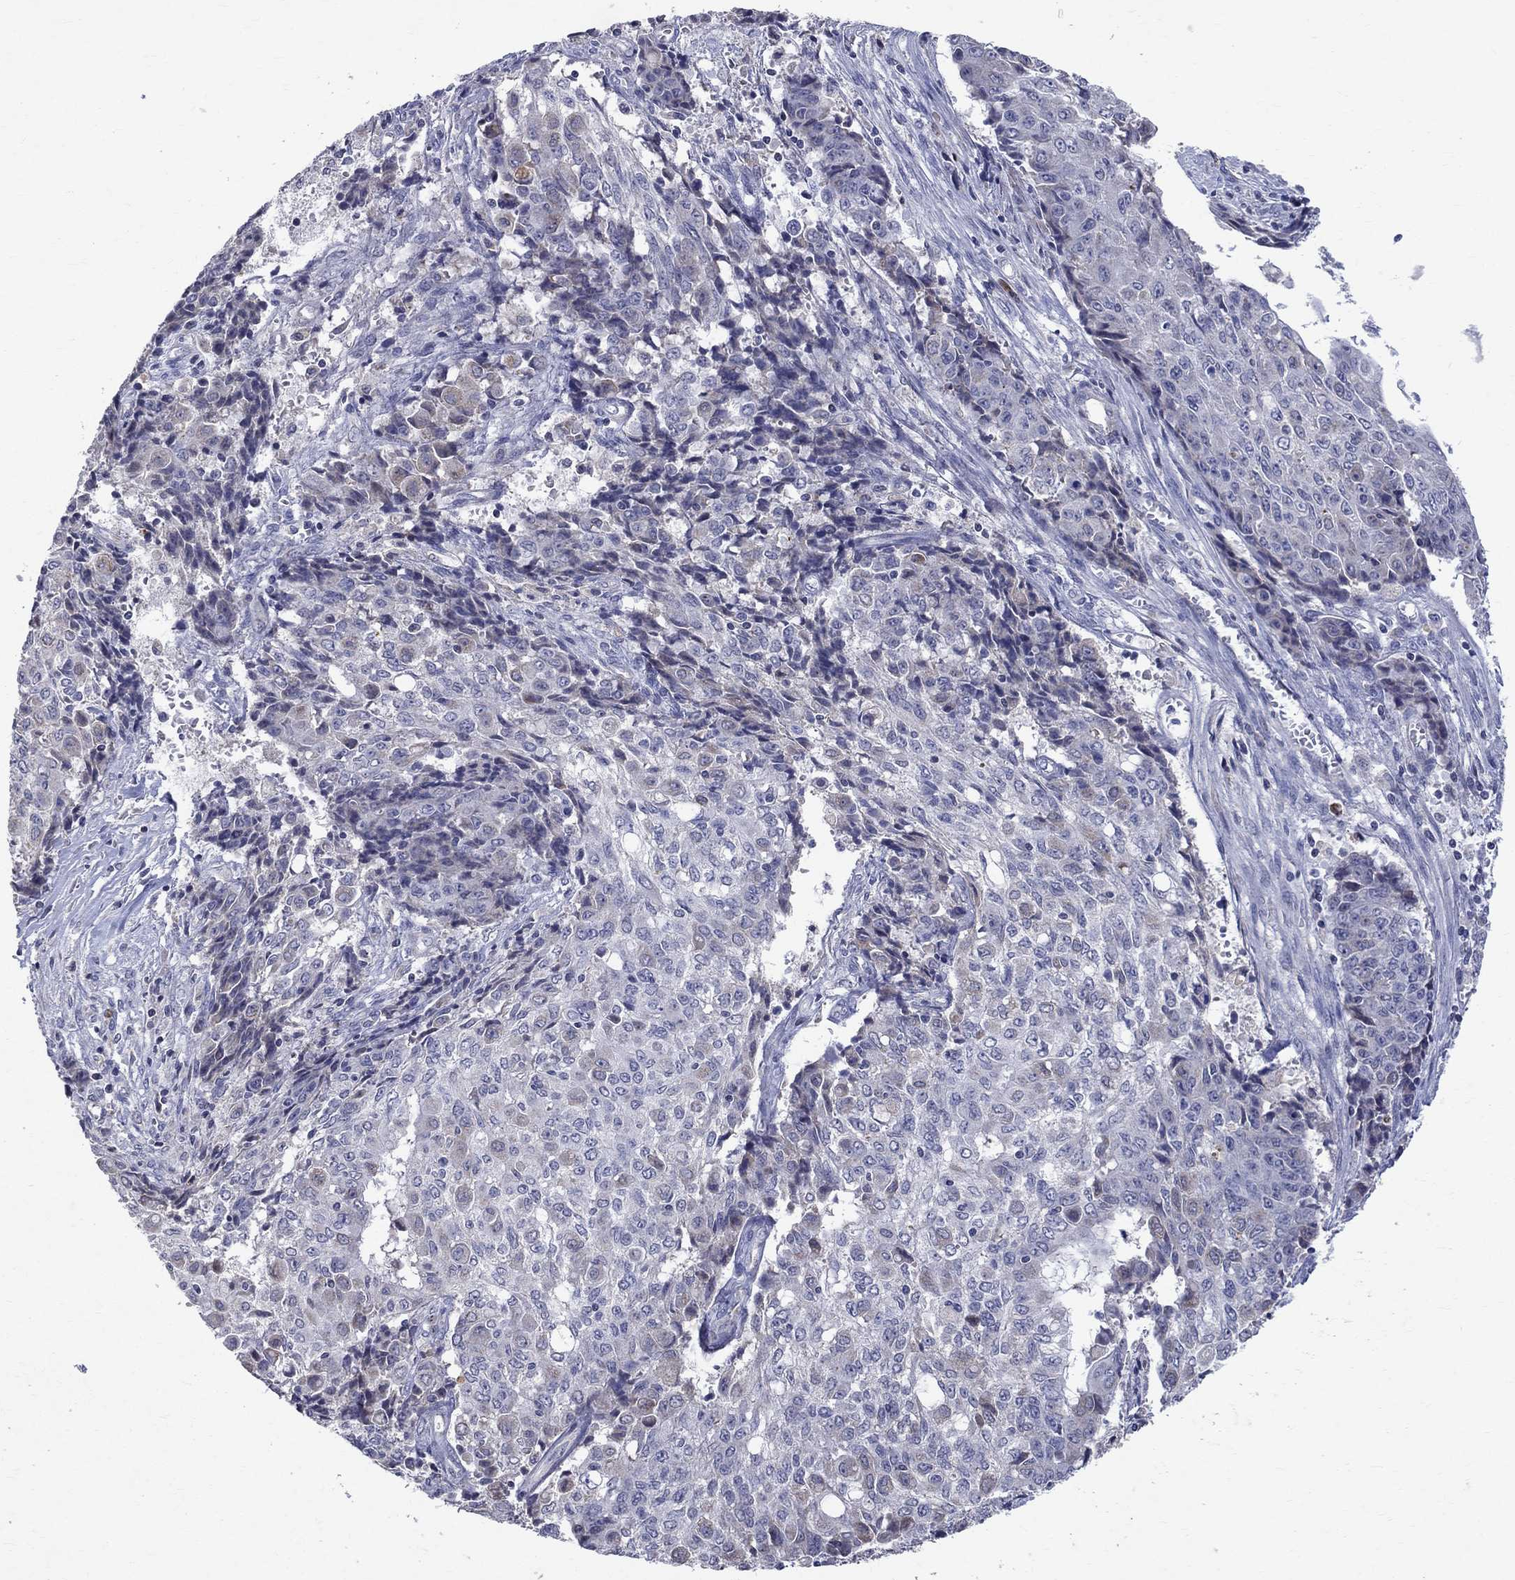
{"staining": {"intensity": "negative", "quantity": "none", "location": "none"}, "tissue": "ovarian cancer", "cell_type": "Tumor cells", "image_type": "cancer", "snomed": [{"axis": "morphology", "description": "Carcinoma, endometroid"}, {"axis": "topography", "description": "Ovary"}], "caption": "Immunohistochemical staining of endometroid carcinoma (ovarian) exhibits no significant staining in tumor cells.", "gene": "SLC4A10", "patient": {"sex": "female", "age": 42}}